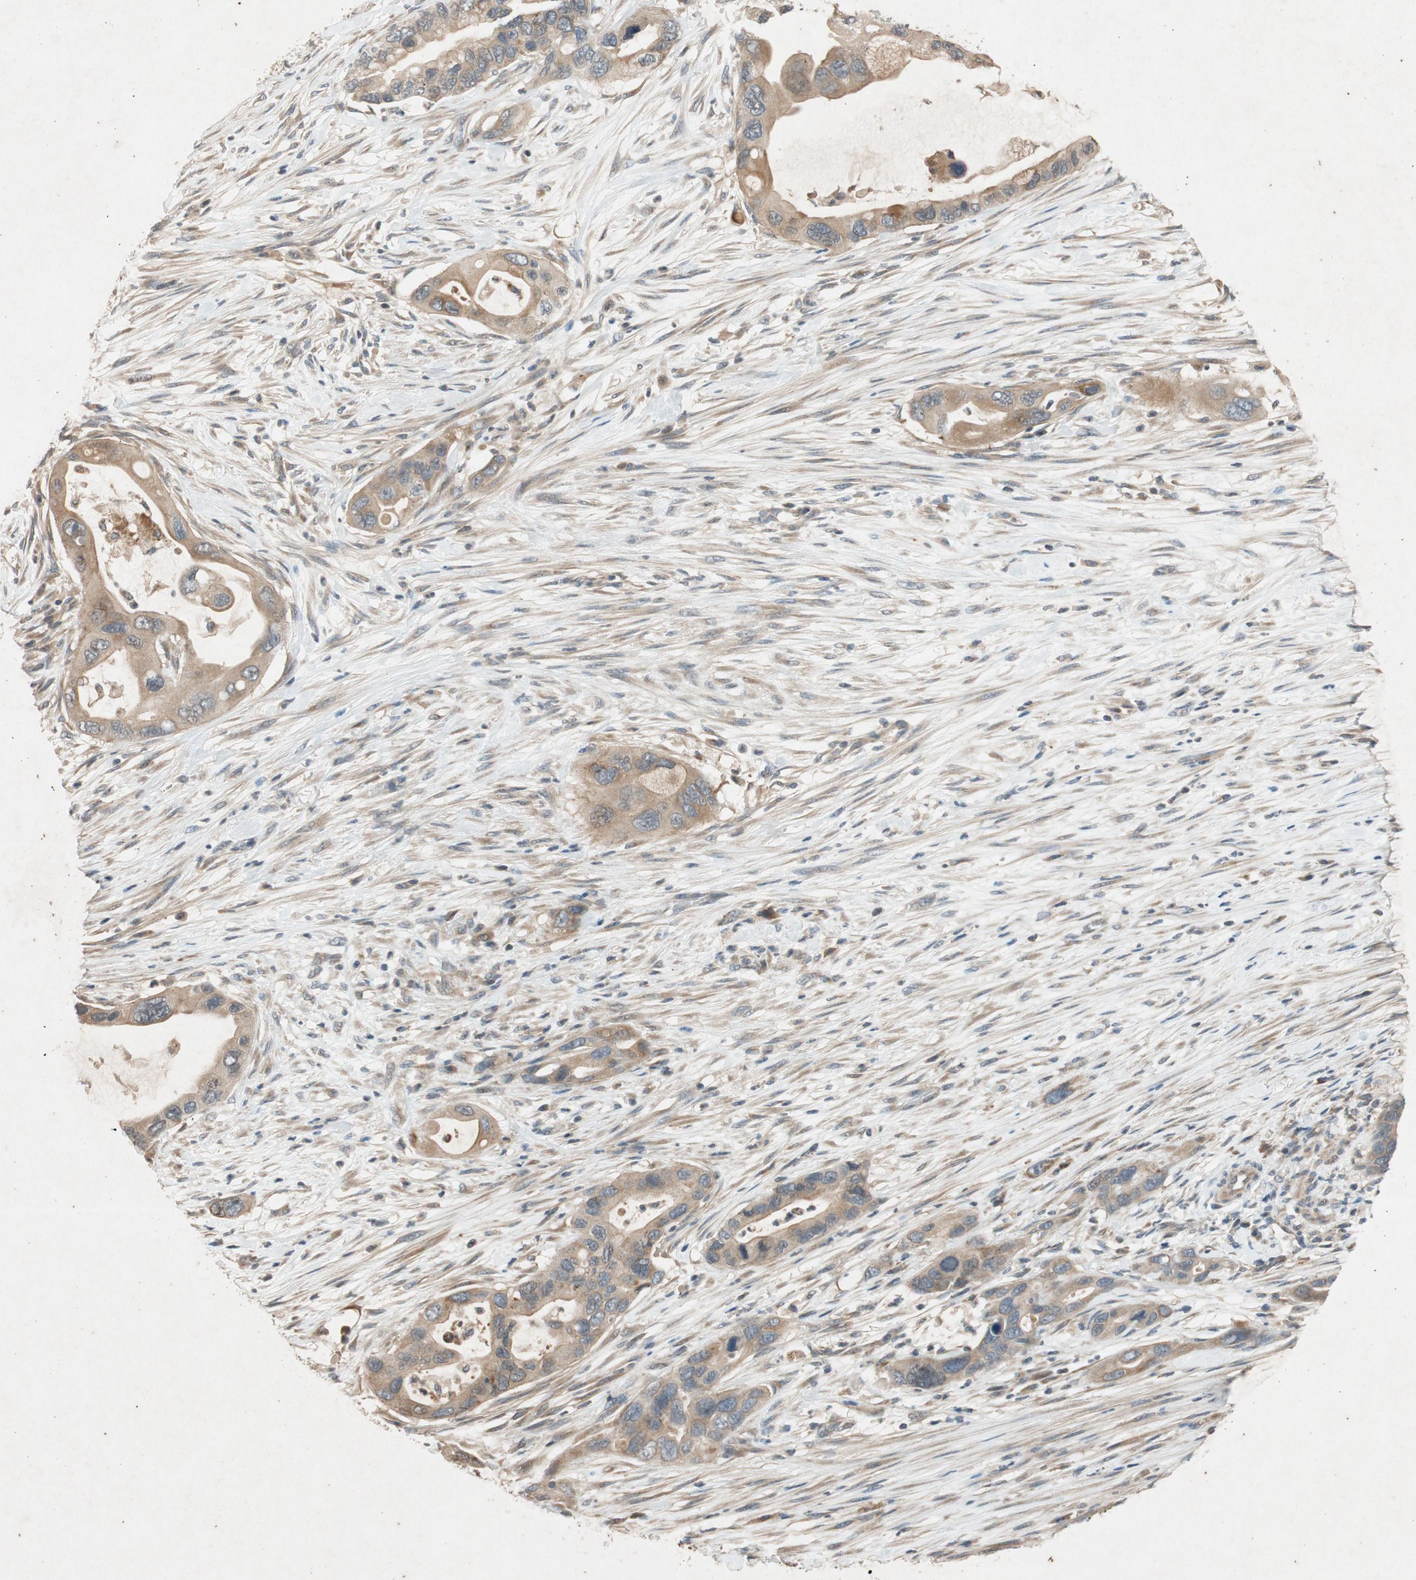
{"staining": {"intensity": "moderate", "quantity": ">75%", "location": "cytoplasmic/membranous"}, "tissue": "pancreatic cancer", "cell_type": "Tumor cells", "image_type": "cancer", "snomed": [{"axis": "morphology", "description": "Adenocarcinoma, NOS"}, {"axis": "topography", "description": "Pancreas"}], "caption": "Immunohistochemical staining of pancreatic adenocarcinoma demonstrates medium levels of moderate cytoplasmic/membranous positivity in approximately >75% of tumor cells.", "gene": "ATP2C1", "patient": {"sex": "female", "age": 71}}